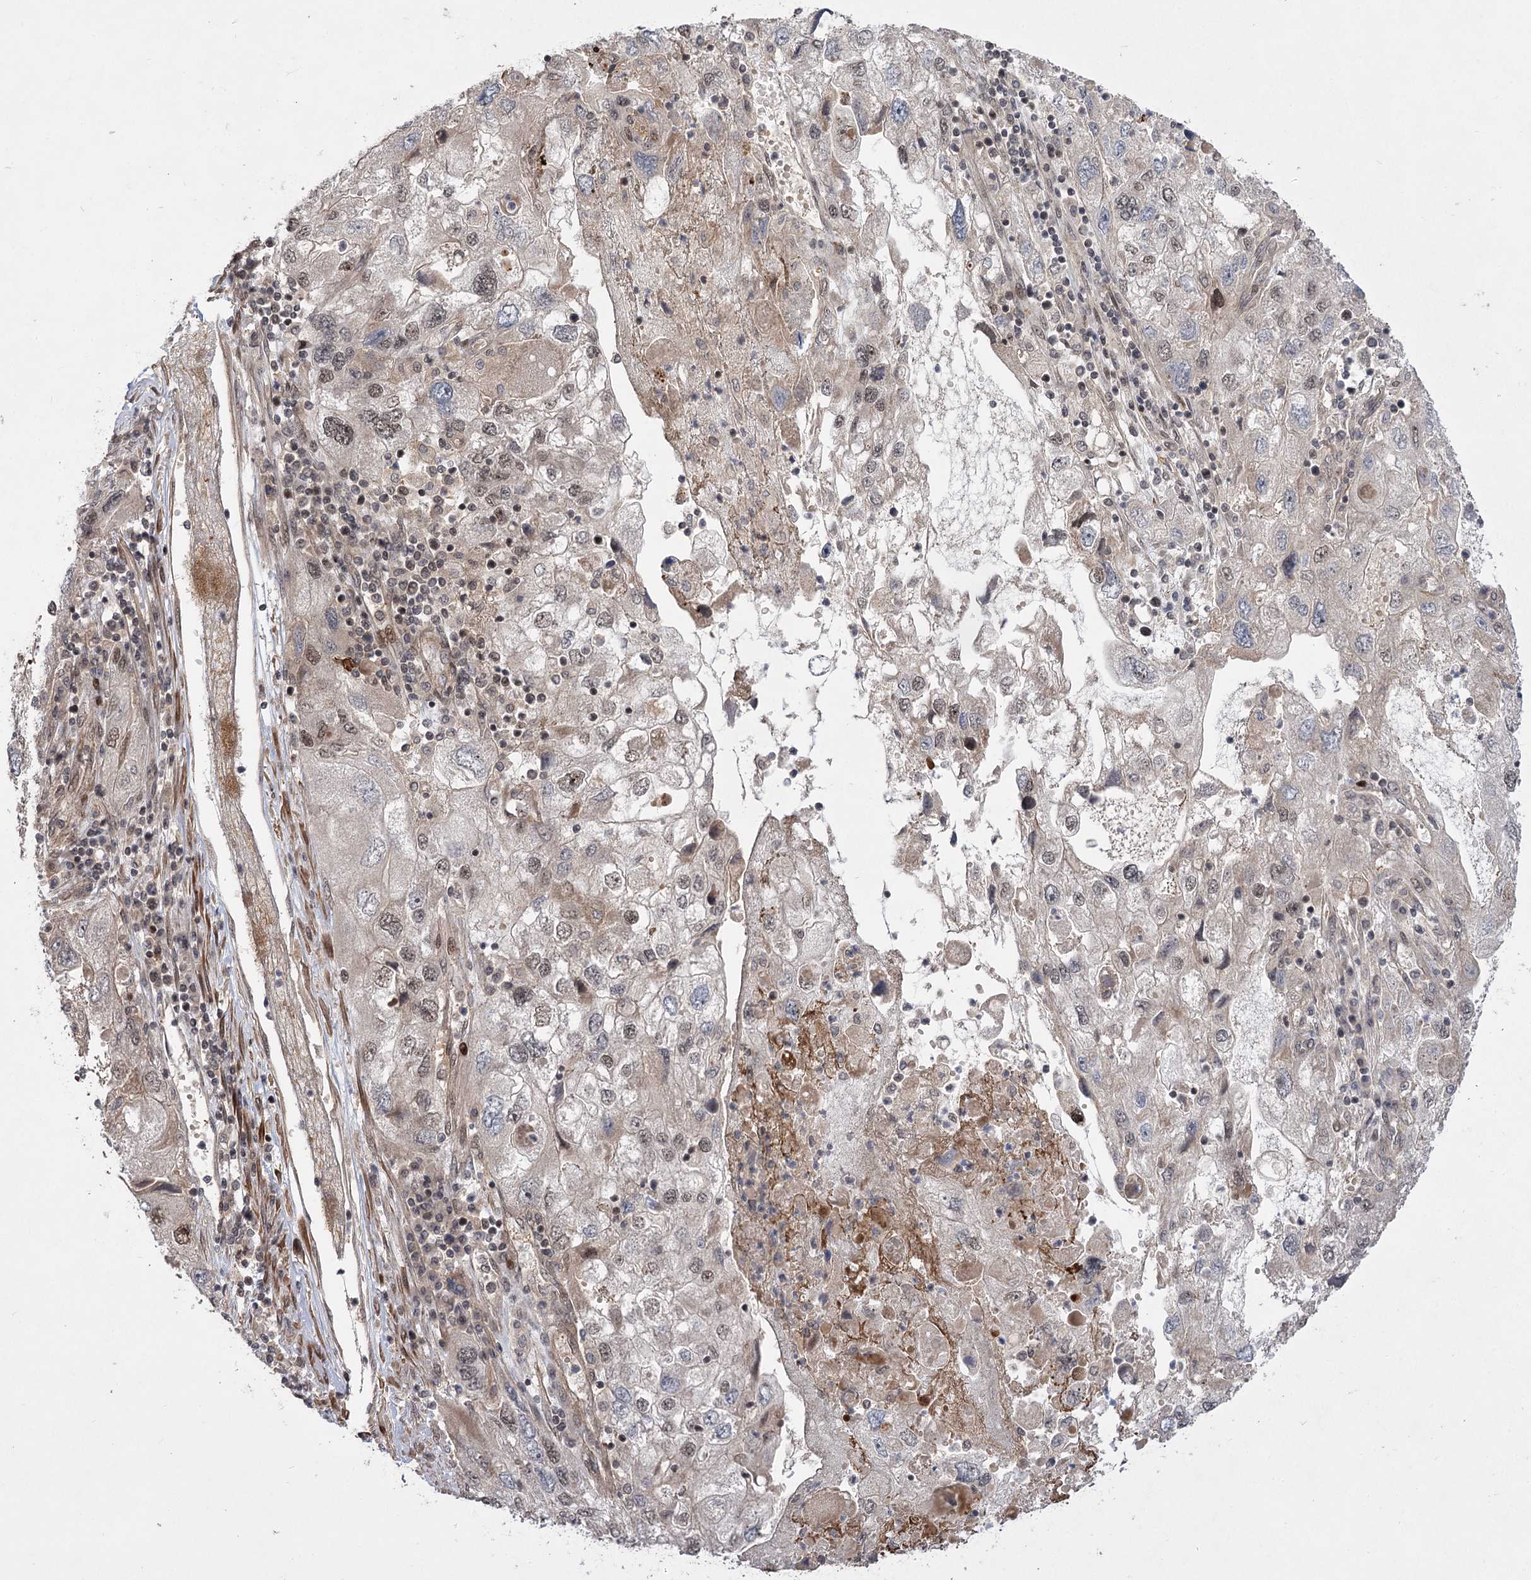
{"staining": {"intensity": "weak", "quantity": "<25%", "location": "nuclear"}, "tissue": "endometrial cancer", "cell_type": "Tumor cells", "image_type": "cancer", "snomed": [{"axis": "morphology", "description": "Adenocarcinoma, NOS"}, {"axis": "topography", "description": "Endometrium"}], "caption": "Tumor cells show no significant expression in endometrial cancer (adenocarcinoma).", "gene": "HELQ", "patient": {"sex": "female", "age": 49}}